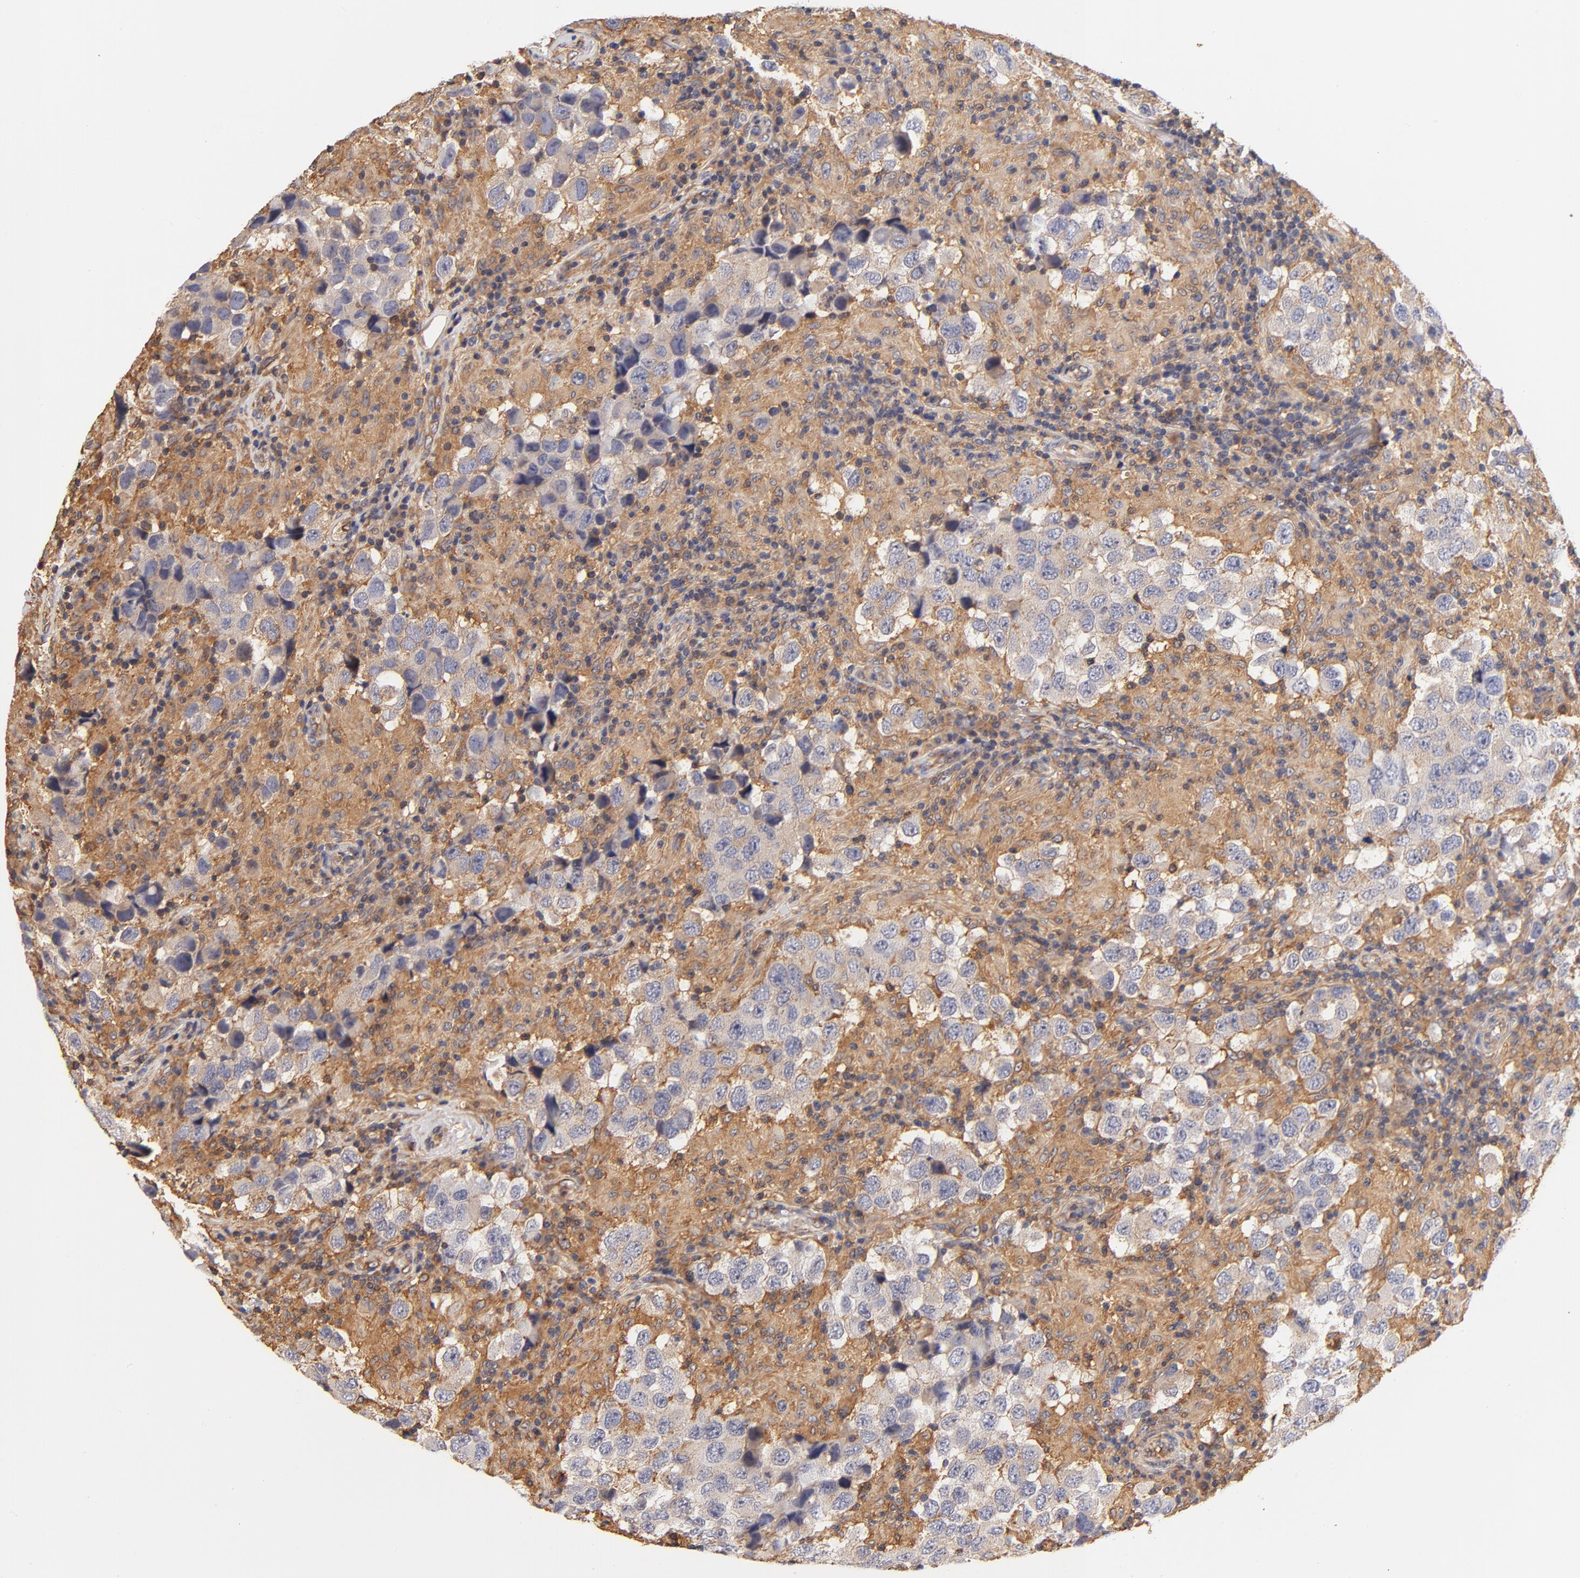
{"staining": {"intensity": "weak", "quantity": "25%-75%", "location": "cytoplasmic/membranous"}, "tissue": "testis cancer", "cell_type": "Tumor cells", "image_type": "cancer", "snomed": [{"axis": "morphology", "description": "Carcinoma, Embryonal, NOS"}, {"axis": "topography", "description": "Testis"}], "caption": "A brown stain highlights weak cytoplasmic/membranous positivity of a protein in testis cancer (embryonal carcinoma) tumor cells. The staining was performed using DAB, with brown indicating positive protein expression. Nuclei are stained blue with hematoxylin.", "gene": "FCMR", "patient": {"sex": "male", "age": 21}}